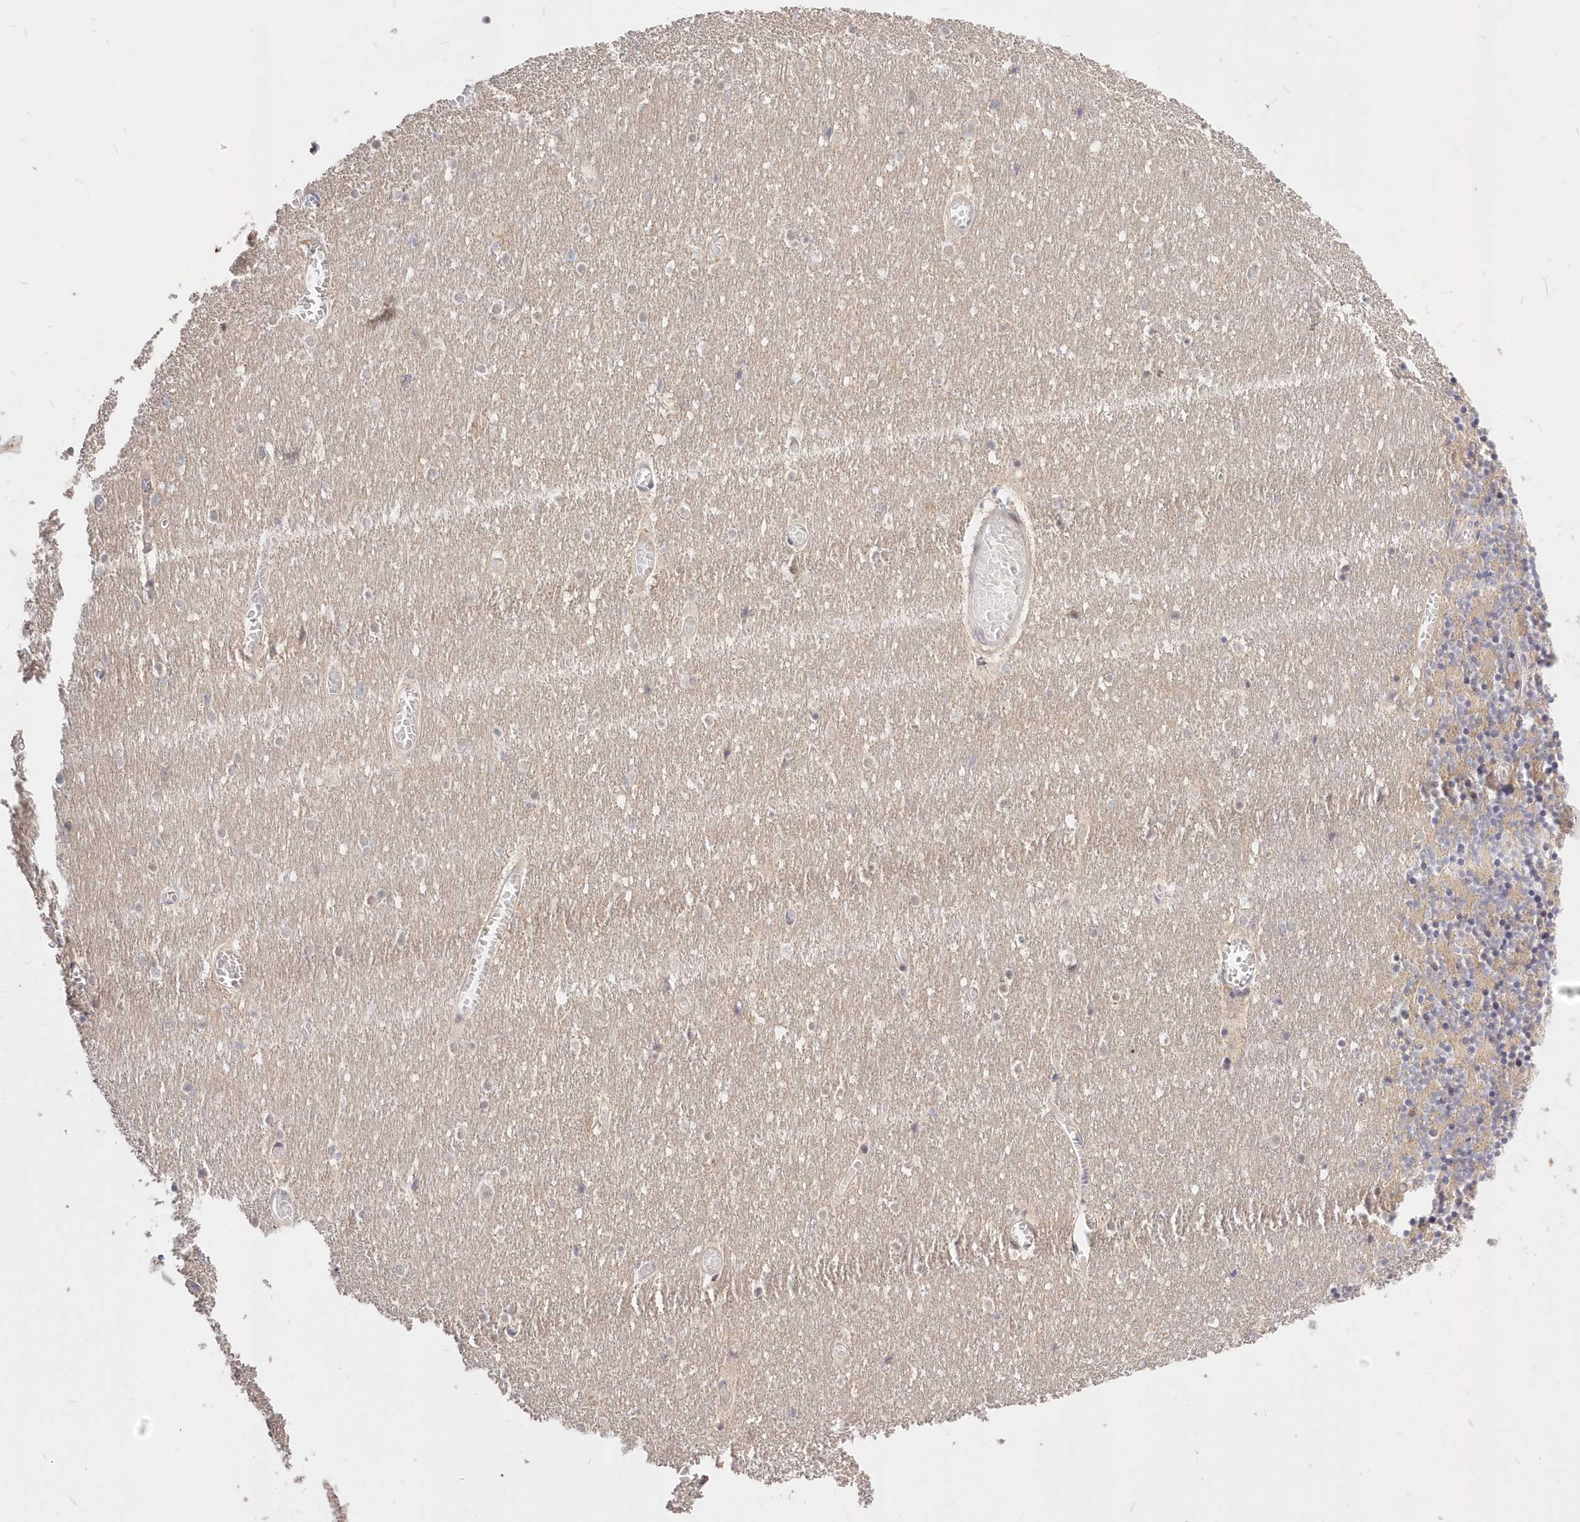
{"staining": {"intensity": "weak", "quantity": "25%-75%", "location": "cytoplasmic/membranous"}, "tissue": "cerebellum", "cell_type": "Cells in granular layer", "image_type": "normal", "snomed": [{"axis": "morphology", "description": "Normal tissue, NOS"}, {"axis": "topography", "description": "Cerebellum"}], "caption": "An immunohistochemistry micrograph of normal tissue is shown. Protein staining in brown highlights weak cytoplasmic/membranous positivity in cerebellum within cells in granular layer.", "gene": "KATNA1", "patient": {"sex": "female", "age": 28}}